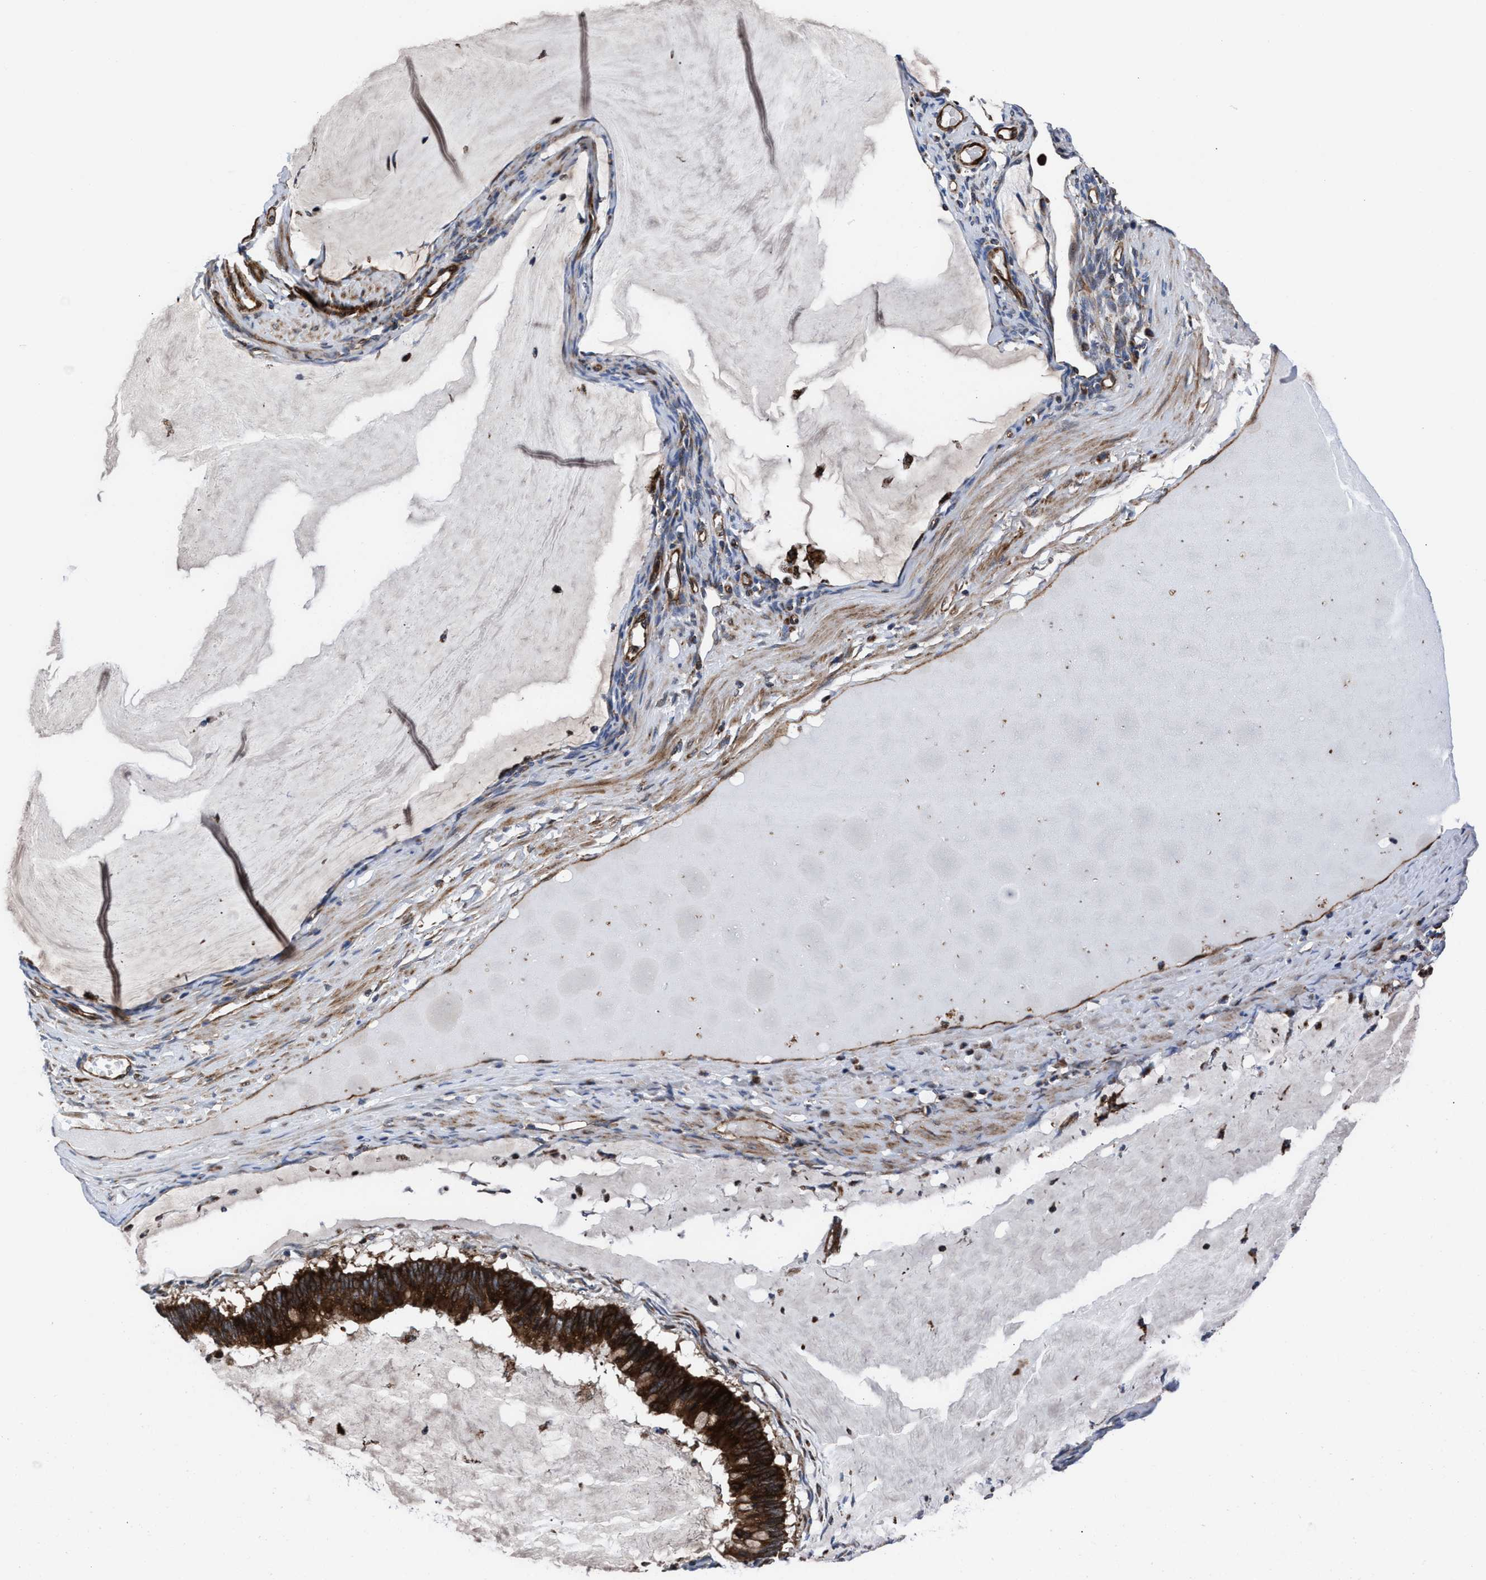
{"staining": {"intensity": "strong", "quantity": ">75%", "location": "cytoplasmic/membranous"}, "tissue": "ovarian cancer", "cell_type": "Tumor cells", "image_type": "cancer", "snomed": [{"axis": "morphology", "description": "Cystadenocarcinoma, mucinous, NOS"}, {"axis": "topography", "description": "Ovary"}], "caption": "Mucinous cystadenocarcinoma (ovarian) stained with immunohistochemistry demonstrates strong cytoplasmic/membranous staining in about >75% of tumor cells. (Stains: DAB in brown, nuclei in blue, Microscopy: brightfield microscopy at high magnification).", "gene": "PRR15L", "patient": {"sex": "female", "age": 61}}